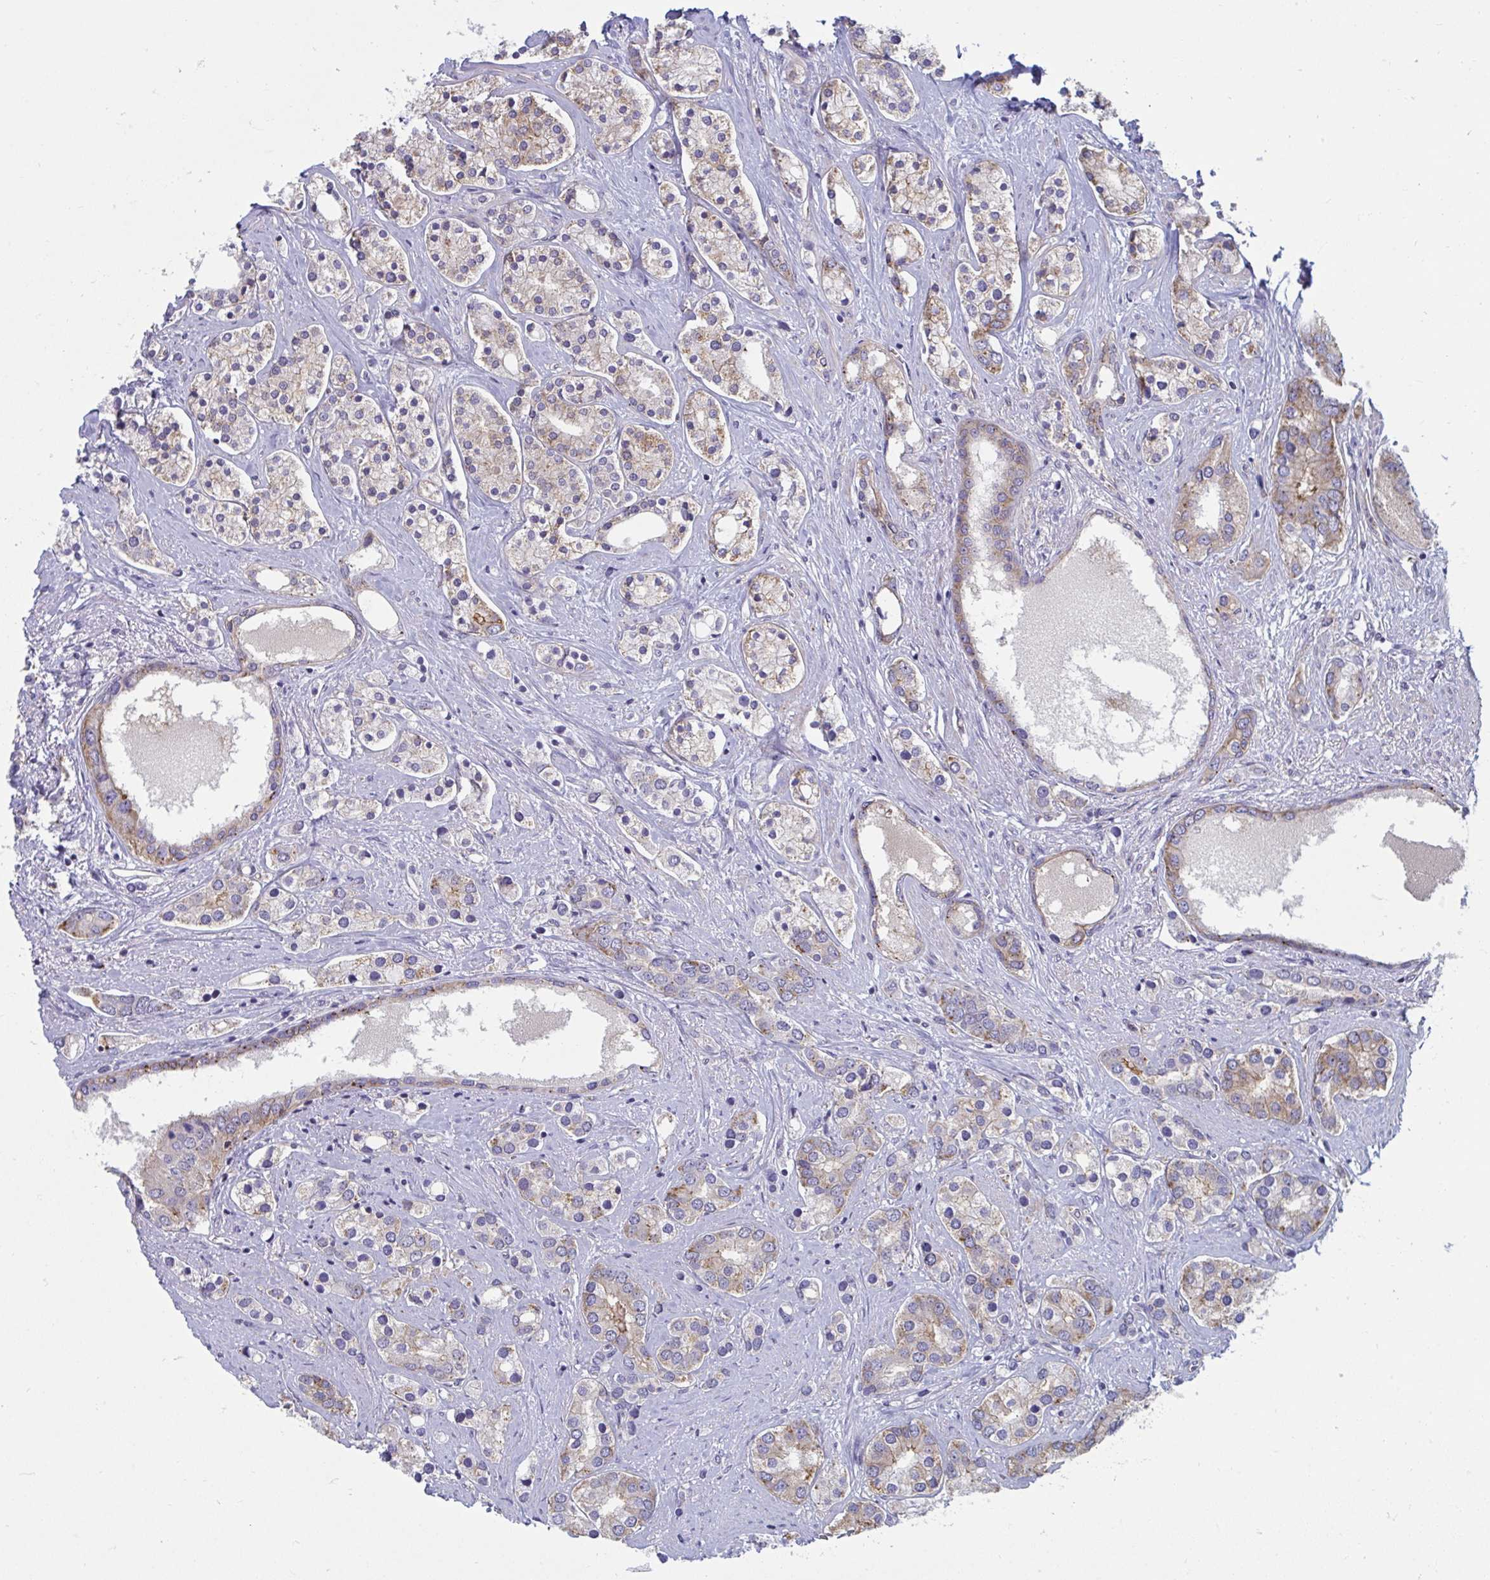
{"staining": {"intensity": "moderate", "quantity": "25%-75%", "location": "cytoplasmic/membranous"}, "tissue": "prostate cancer", "cell_type": "Tumor cells", "image_type": "cancer", "snomed": [{"axis": "morphology", "description": "Adenocarcinoma, High grade"}, {"axis": "topography", "description": "Prostate"}], "caption": "Protein staining of prostate cancer (high-grade adenocarcinoma) tissue displays moderate cytoplasmic/membranous staining in approximately 25%-75% of tumor cells. (IHC, brightfield microscopy, high magnification).", "gene": "SLC9A6", "patient": {"sex": "male", "age": 58}}